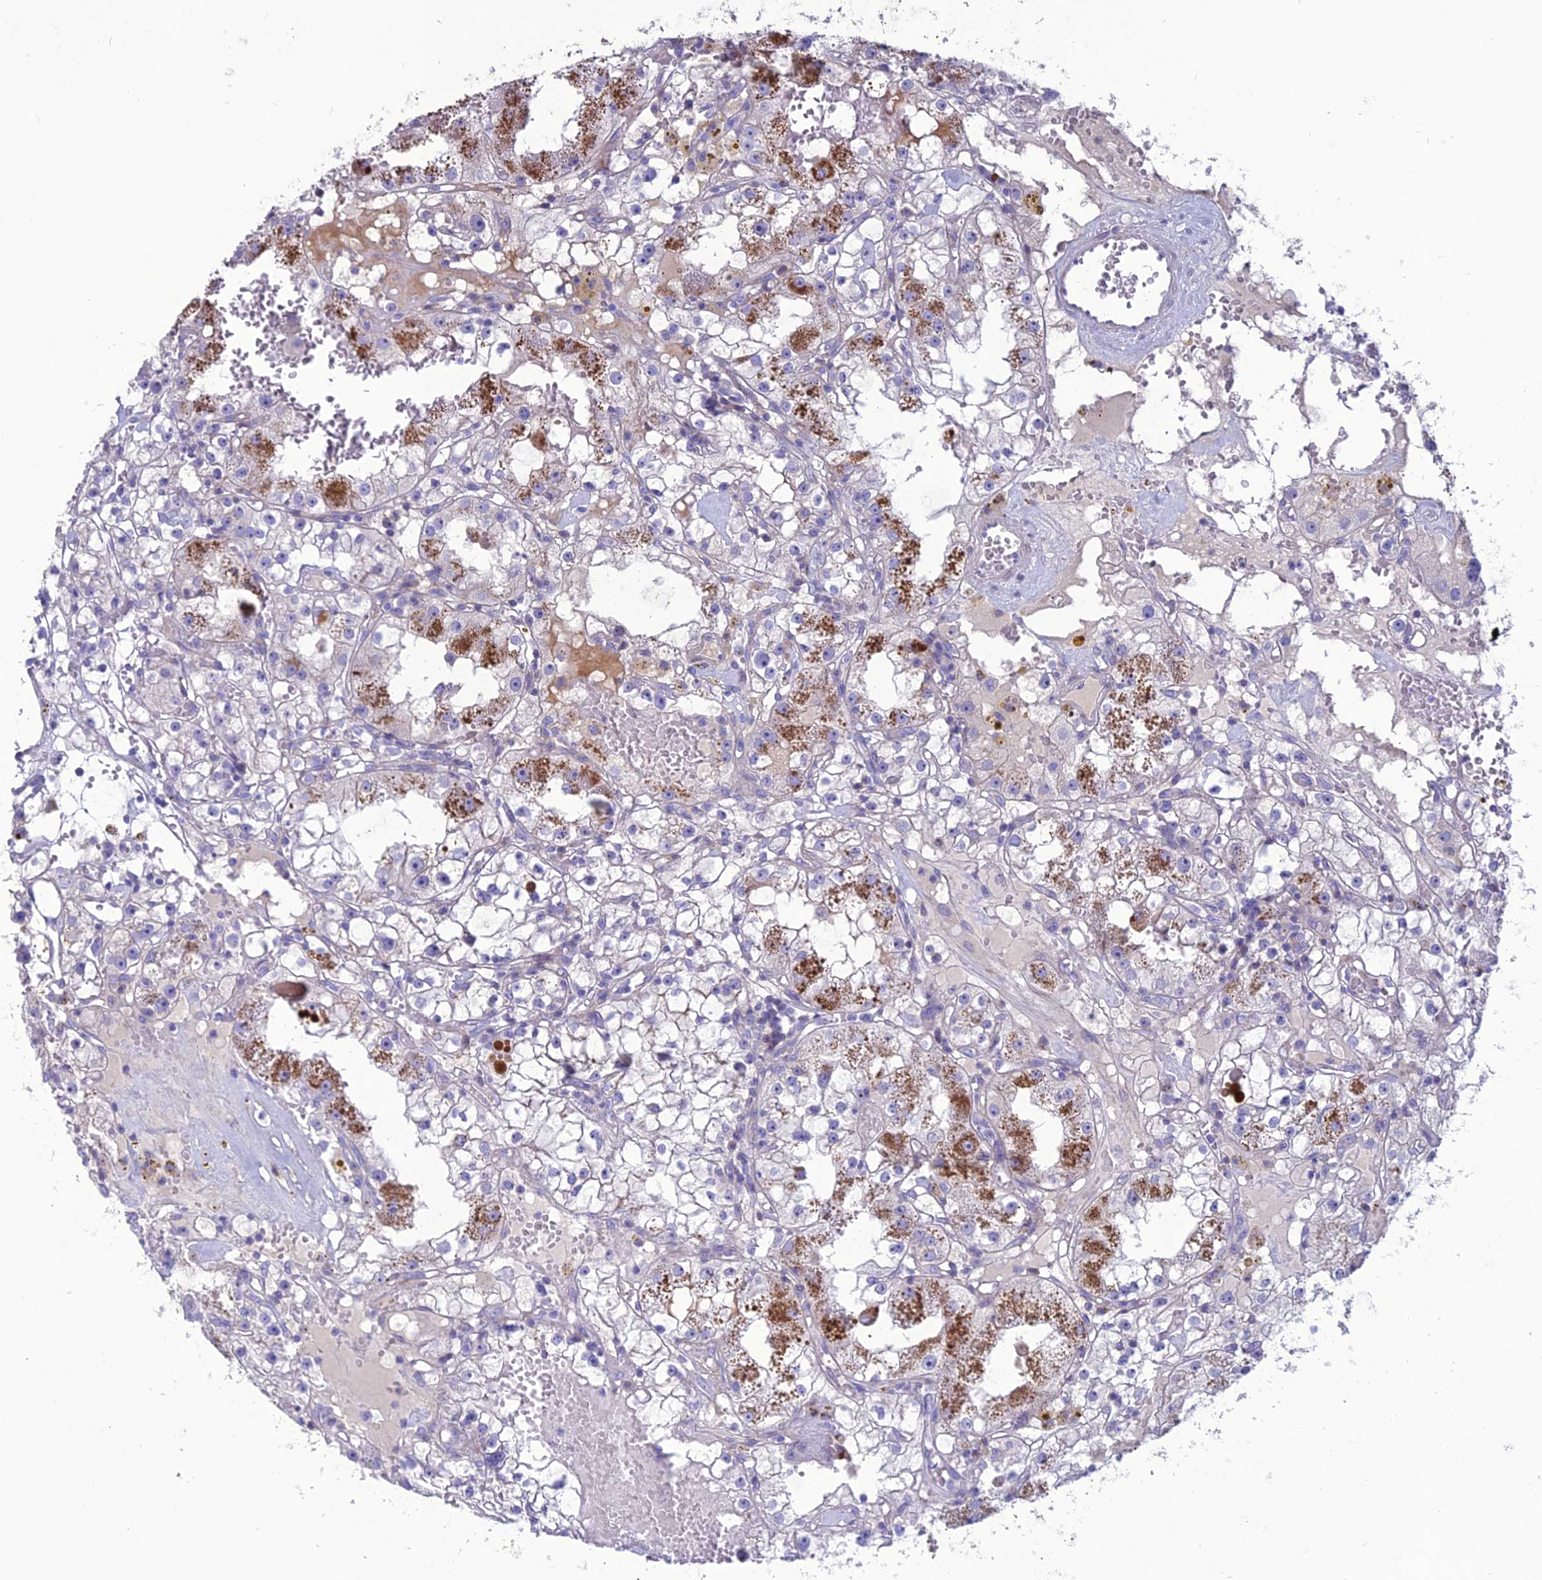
{"staining": {"intensity": "strong", "quantity": "<25%", "location": "cytoplasmic/membranous"}, "tissue": "renal cancer", "cell_type": "Tumor cells", "image_type": "cancer", "snomed": [{"axis": "morphology", "description": "Adenocarcinoma, NOS"}, {"axis": "topography", "description": "Kidney"}], "caption": "Renal adenocarcinoma stained with a brown dye displays strong cytoplasmic/membranous positive staining in about <25% of tumor cells.", "gene": "OR56B1", "patient": {"sex": "male", "age": 56}}